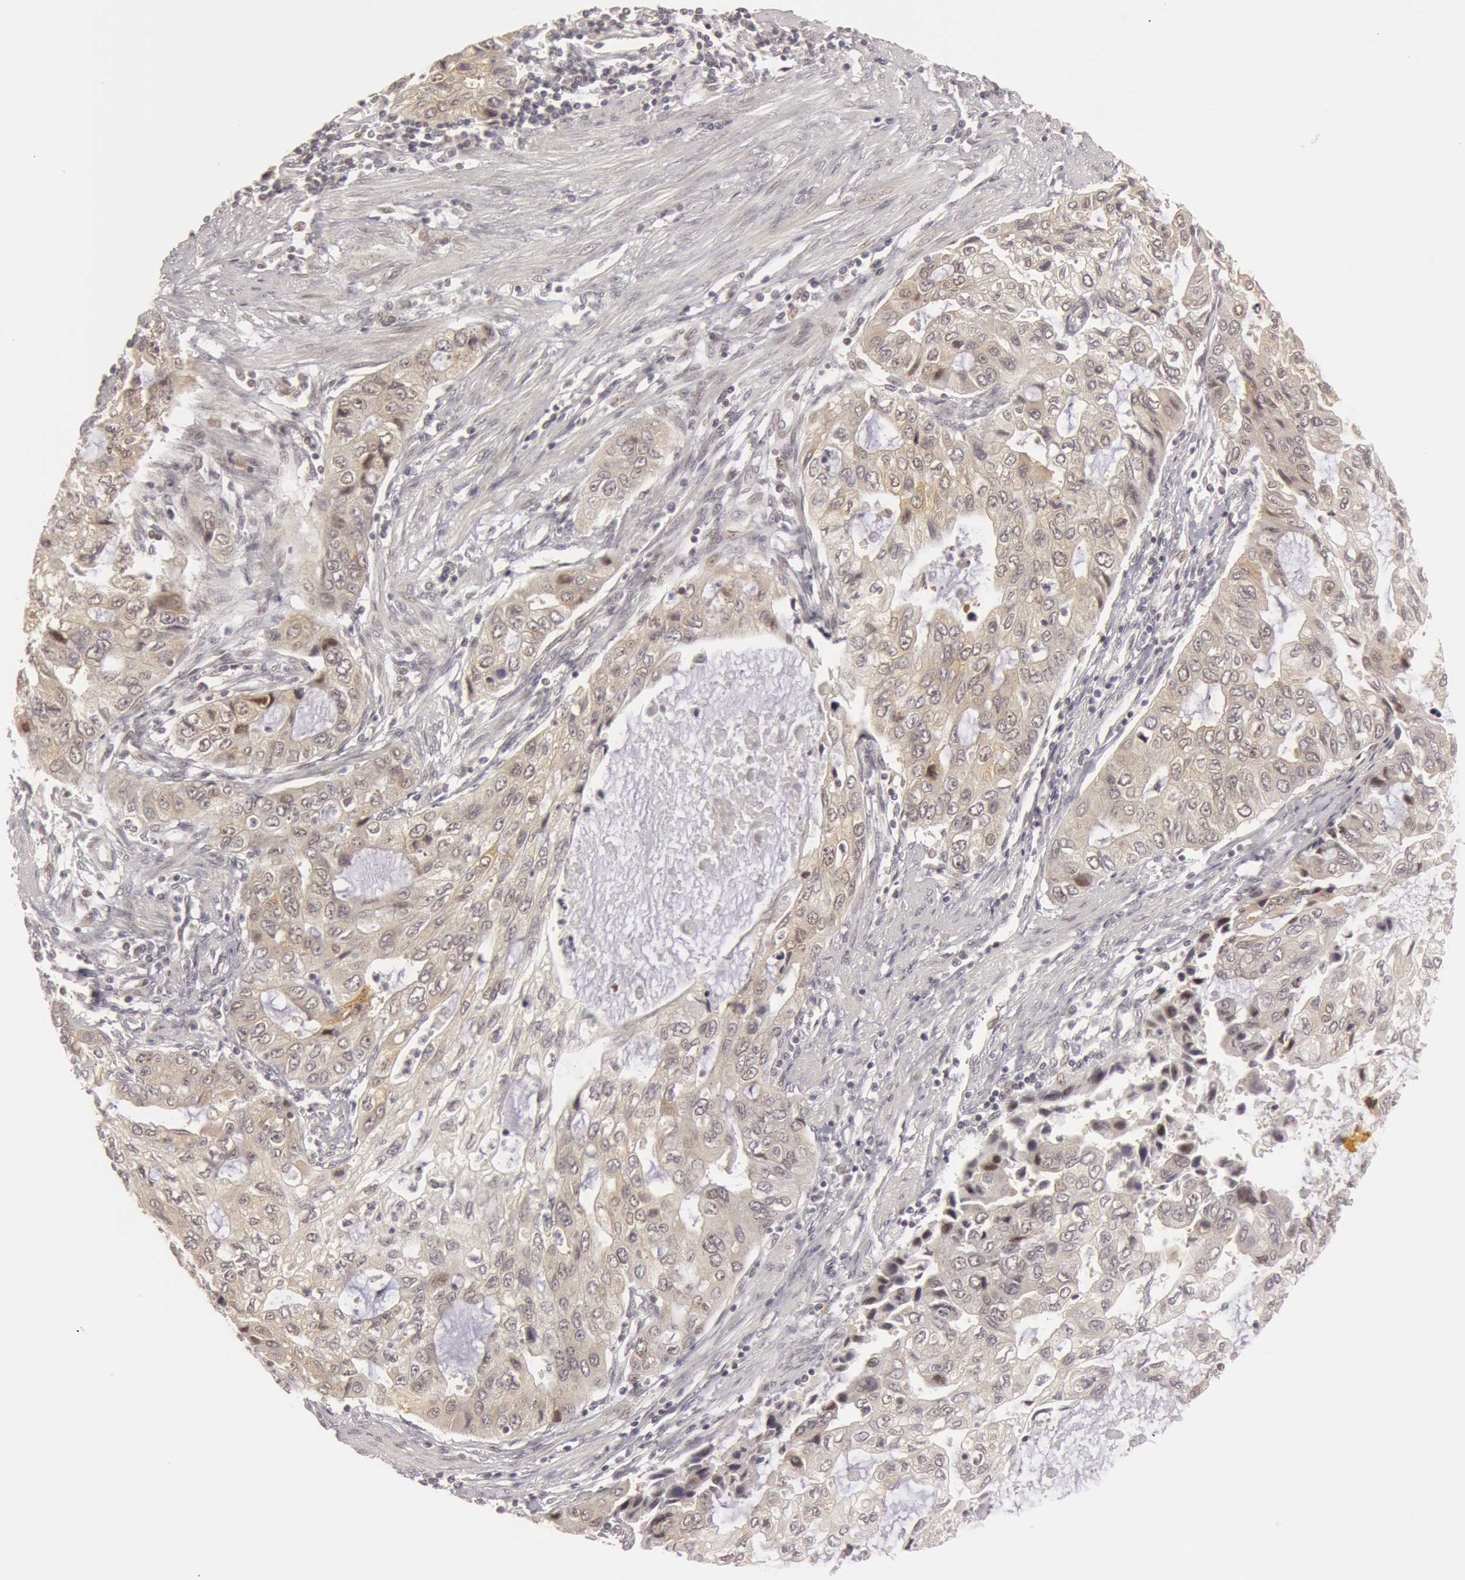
{"staining": {"intensity": "negative", "quantity": "none", "location": "none"}, "tissue": "stomach cancer", "cell_type": "Tumor cells", "image_type": "cancer", "snomed": [{"axis": "morphology", "description": "Adenocarcinoma, NOS"}, {"axis": "topography", "description": "Stomach, upper"}], "caption": "Tumor cells show no significant positivity in stomach cancer.", "gene": "OASL", "patient": {"sex": "female", "age": 52}}